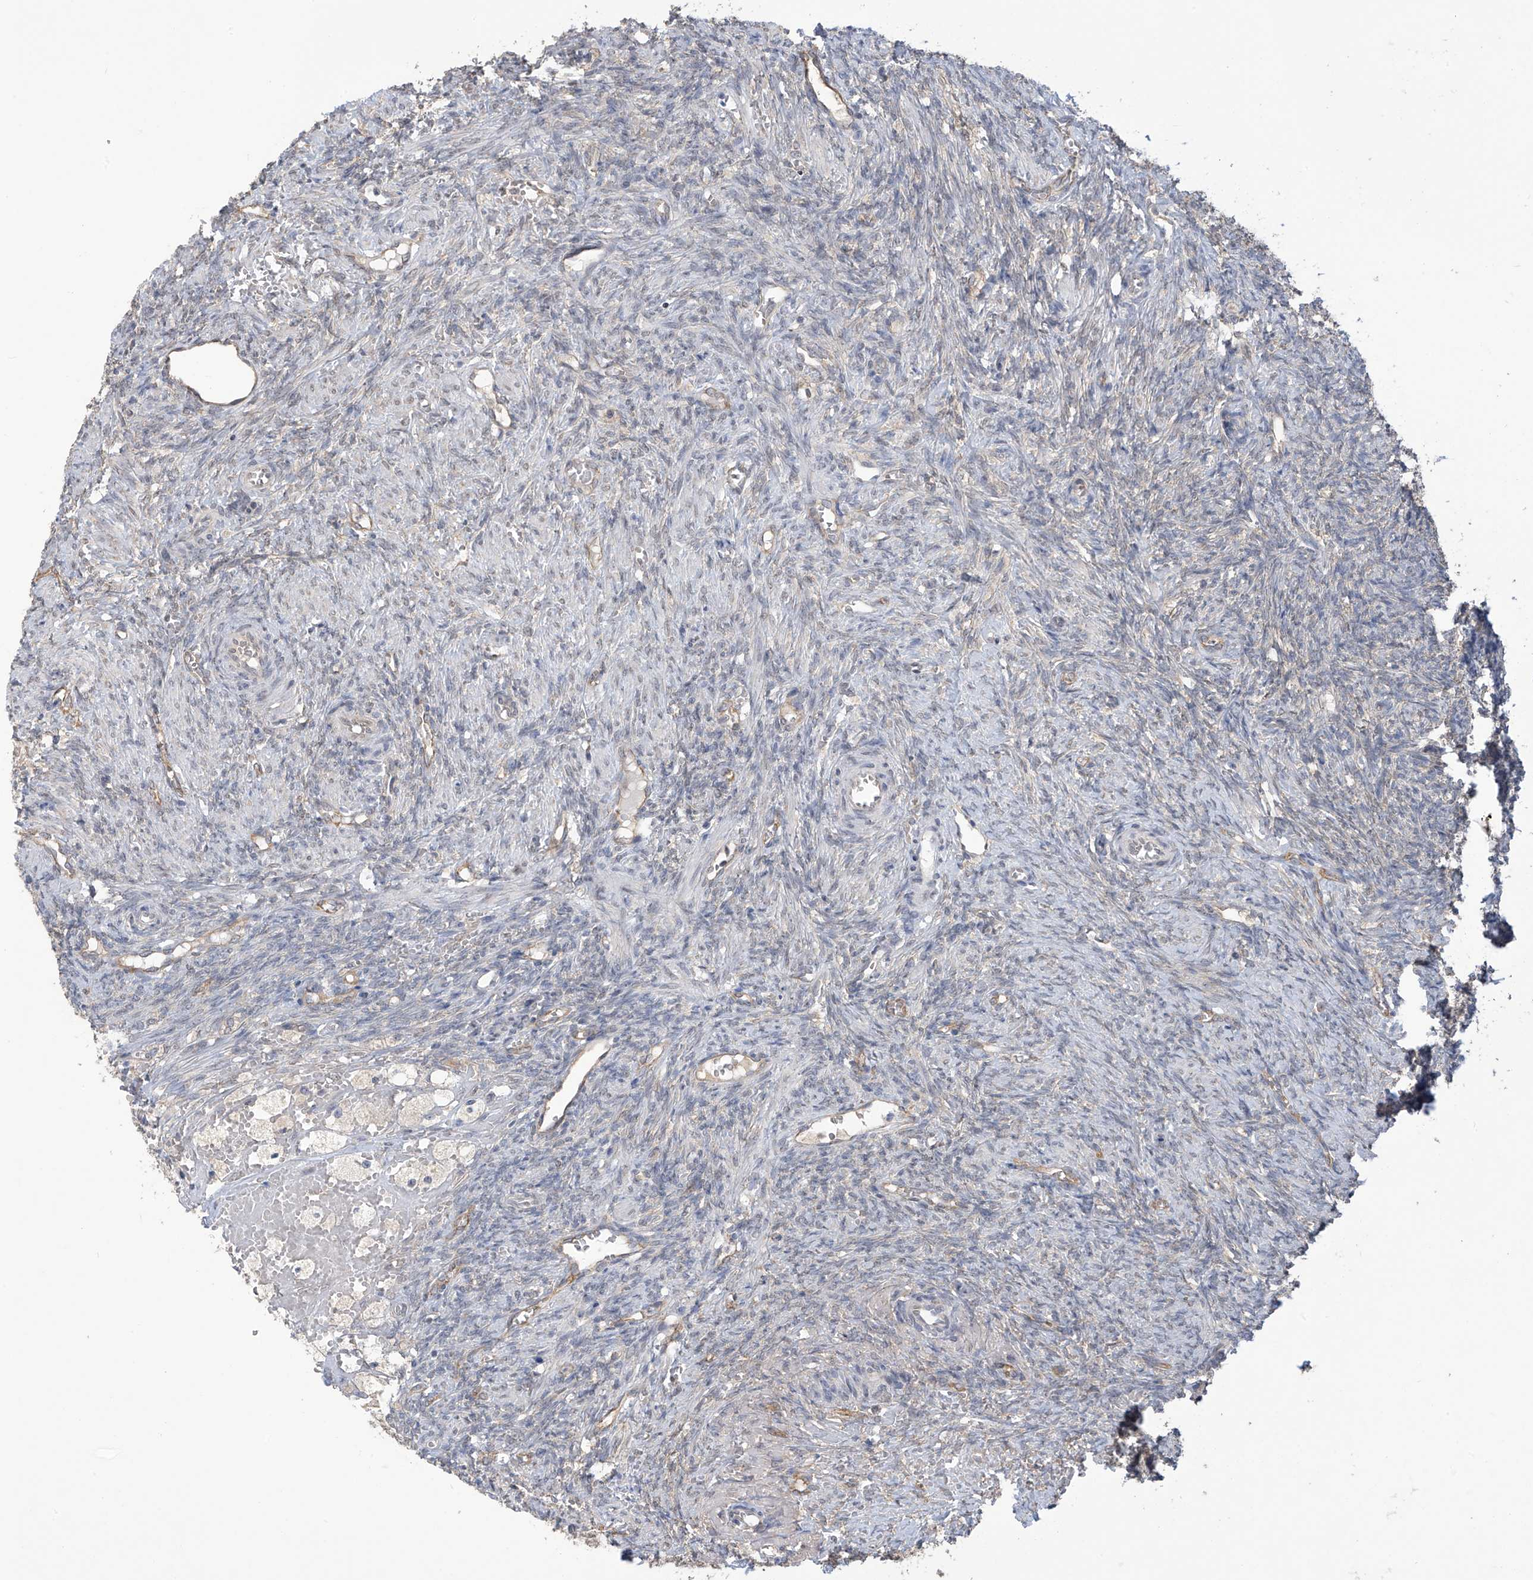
{"staining": {"intensity": "negative", "quantity": "none", "location": "none"}, "tissue": "ovary", "cell_type": "Ovarian stroma cells", "image_type": "normal", "snomed": [{"axis": "morphology", "description": "Normal tissue, NOS"}, {"axis": "topography", "description": "Ovary"}], "caption": "Ovary stained for a protein using IHC displays no staining ovarian stroma cells.", "gene": "KIAA1522", "patient": {"sex": "female", "age": 41}}